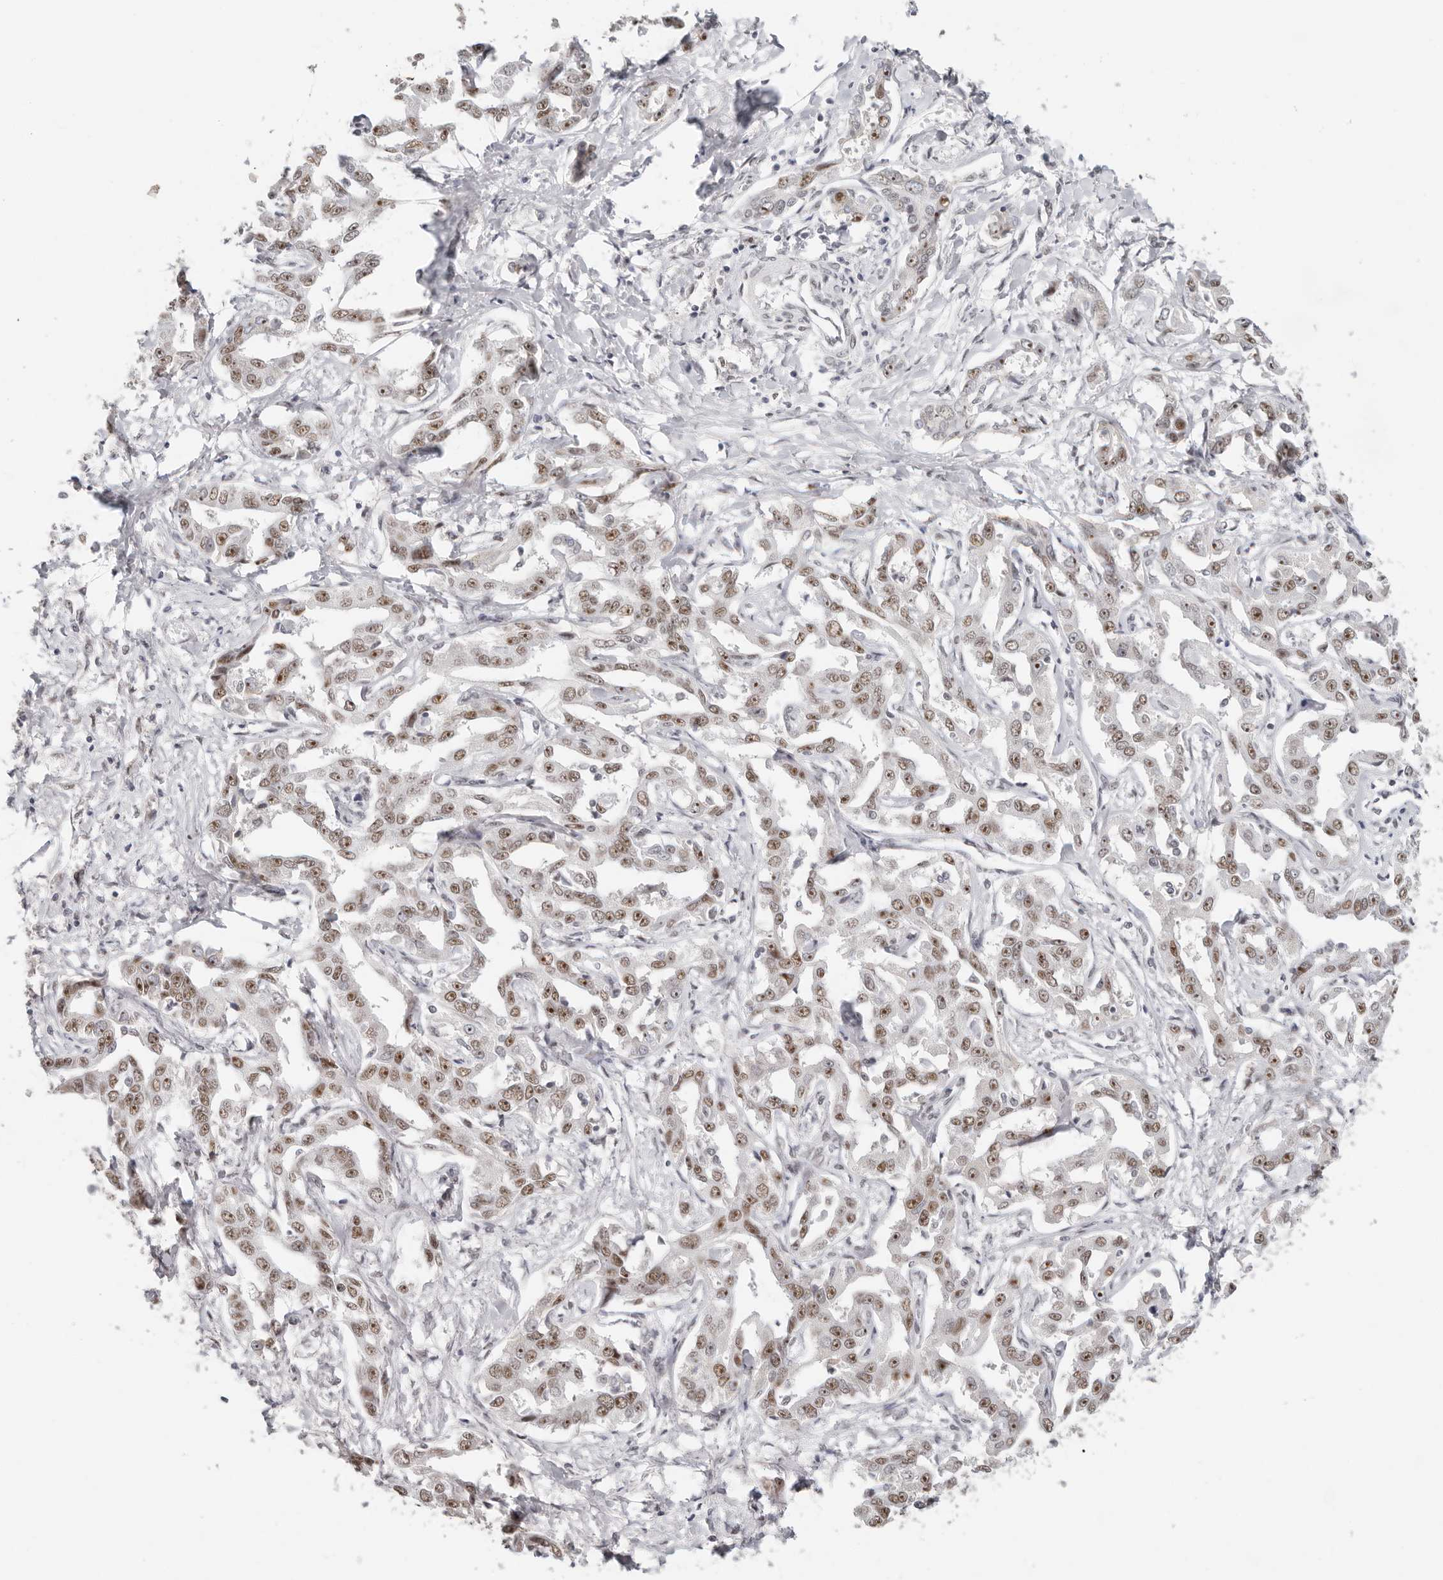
{"staining": {"intensity": "moderate", "quantity": ">75%", "location": "nuclear"}, "tissue": "liver cancer", "cell_type": "Tumor cells", "image_type": "cancer", "snomed": [{"axis": "morphology", "description": "Cholangiocarcinoma"}, {"axis": "topography", "description": "Liver"}], "caption": "Protein staining by IHC displays moderate nuclear expression in approximately >75% of tumor cells in liver cholangiocarcinoma. Using DAB (3,3'-diaminobenzidine) (brown) and hematoxylin (blue) stains, captured at high magnification using brightfield microscopy.", "gene": "LARP7", "patient": {"sex": "male", "age": 59}}